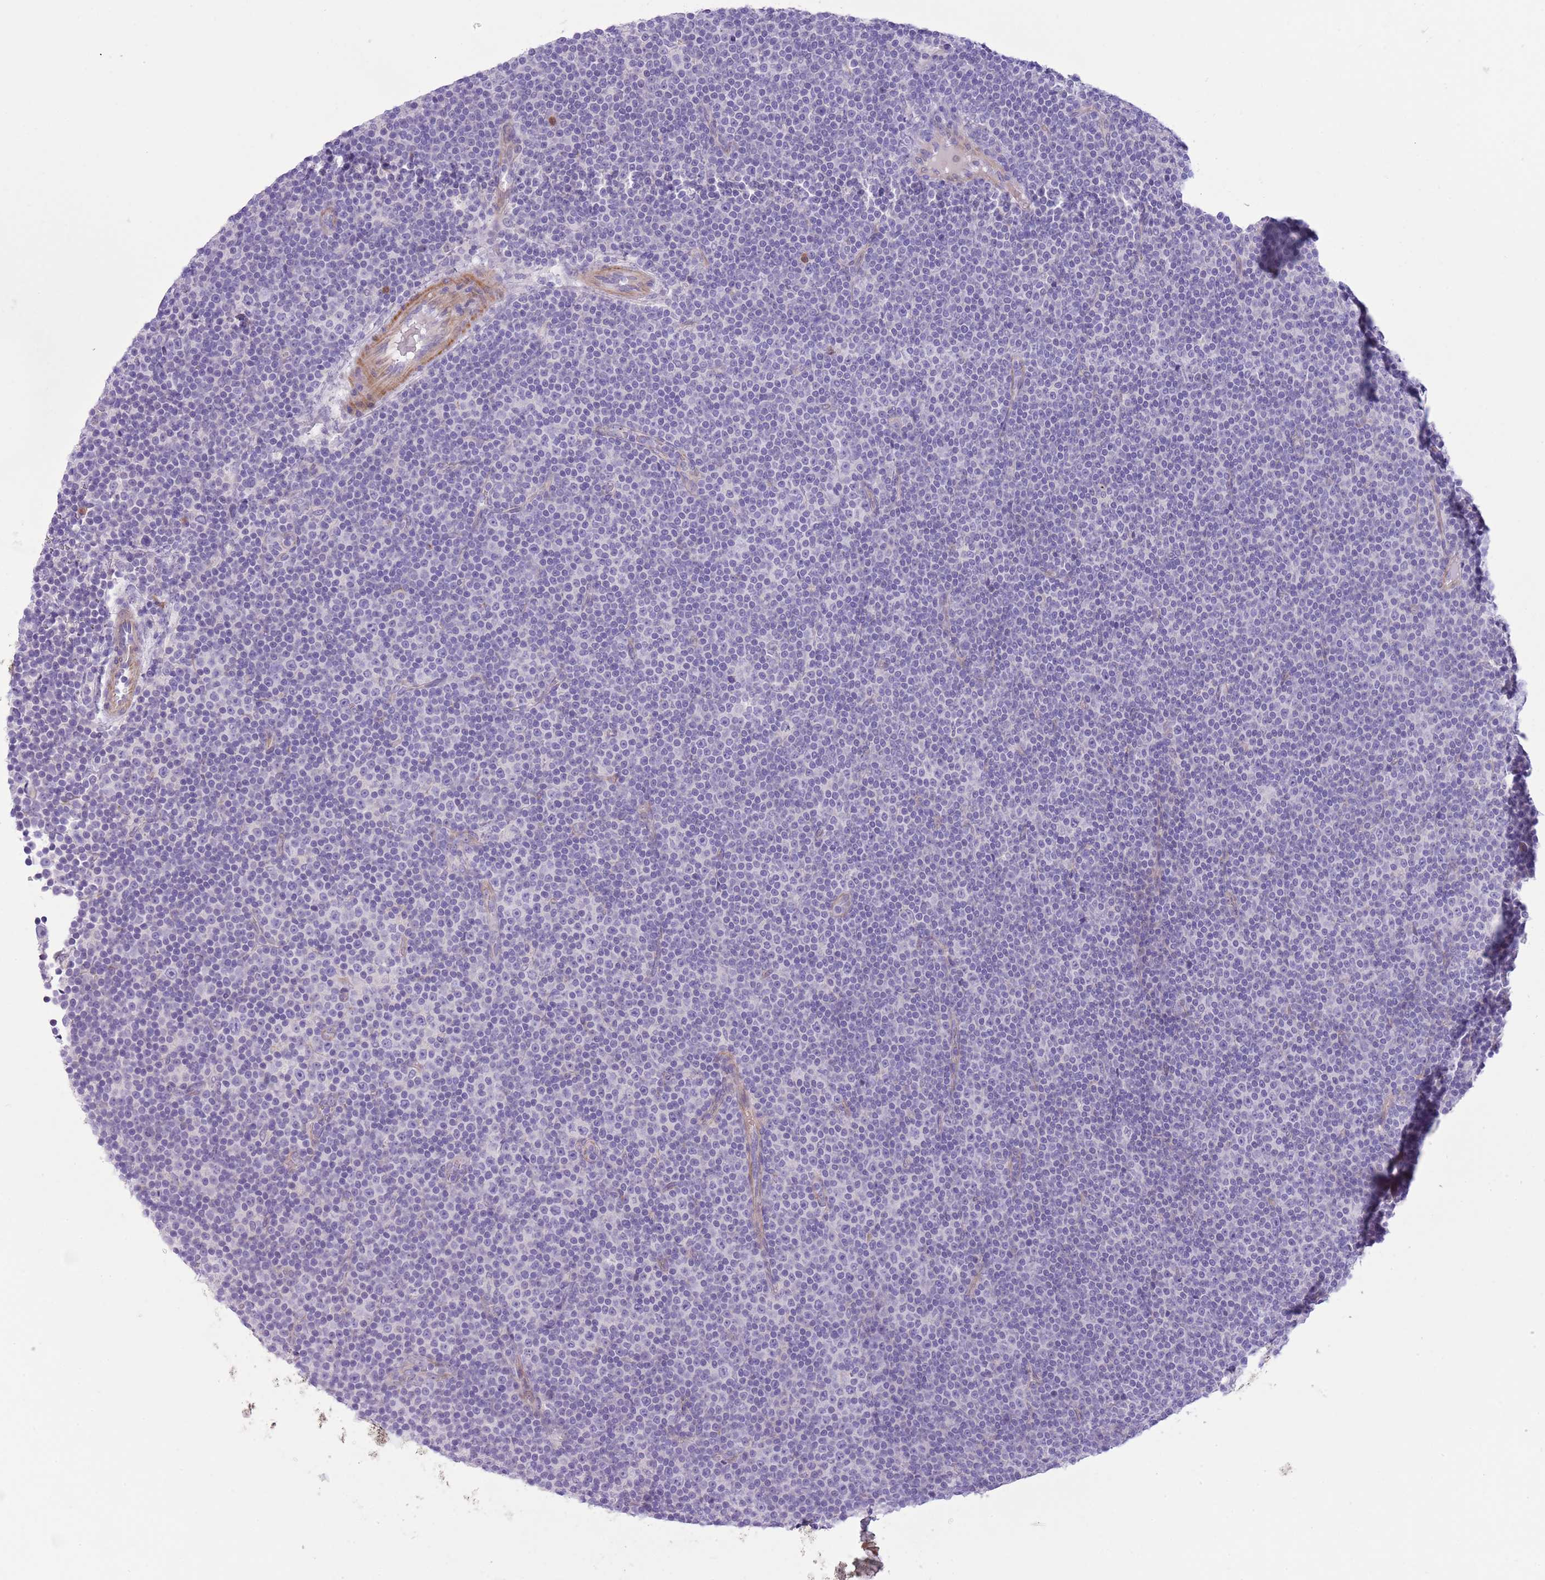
{"staining": {"intensity": "negative", "quantity": "none", "location": "none"}, "tissue": "lymphoma", "cell_type": "Tumor cells", "image_type": "cancer", "snomed": [{"axis": "morphology", "description": "Malignant lymphoma, non-Hodgkin's type, Low grade"}, {"axis": "topography", "description": "Lymph node"}], "caption": "A photomicrograph of lymphoma stained for a protein exhibits no brown staining in tumor cells. (DAB immunohistochemistry, high magnification).", "gene": "OR6M1", "patient": {"sex": "female", "age": 67}}